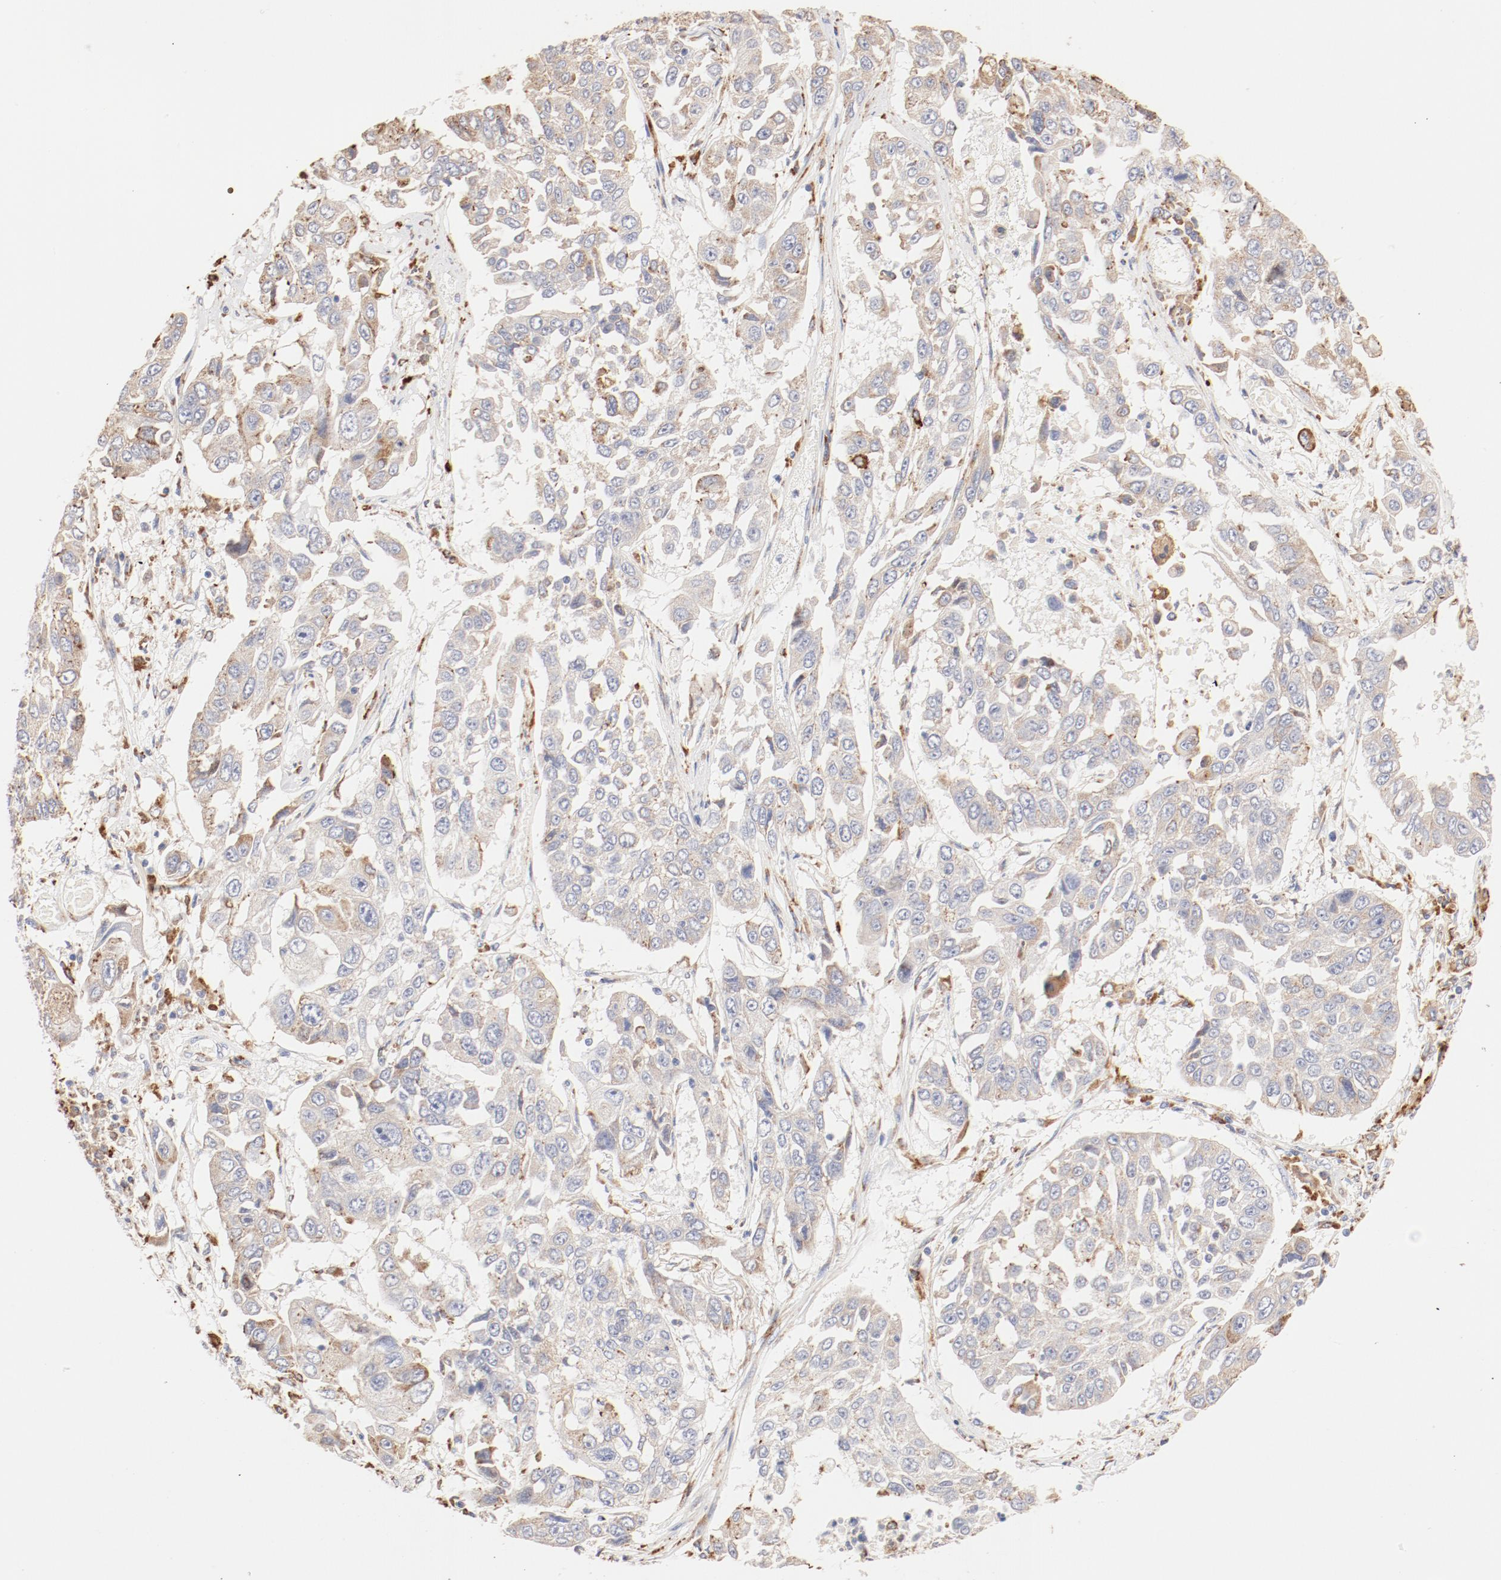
{"staining": {"intensity": "weak", "quantity": "25%-75%", "location": "cytoplasmic/membranous"}, "tissue": "lung cancer", "cell_type": "Tumor cells", "image_type": "cancer", "snomed": [{"axis": "morphology", "description": "Squamous cell carcinoma, NOS"}, {"axis": "topography", "description": "Lung"}], "caption": "Protein analysis of lung squamous cell carcinoma tissue demonstrates weak cytoplasmic/membranous staining in about 25%-75% of tumor cells.", "gene": "CTSH", "patient": {"sex": "male", "age": 71}}